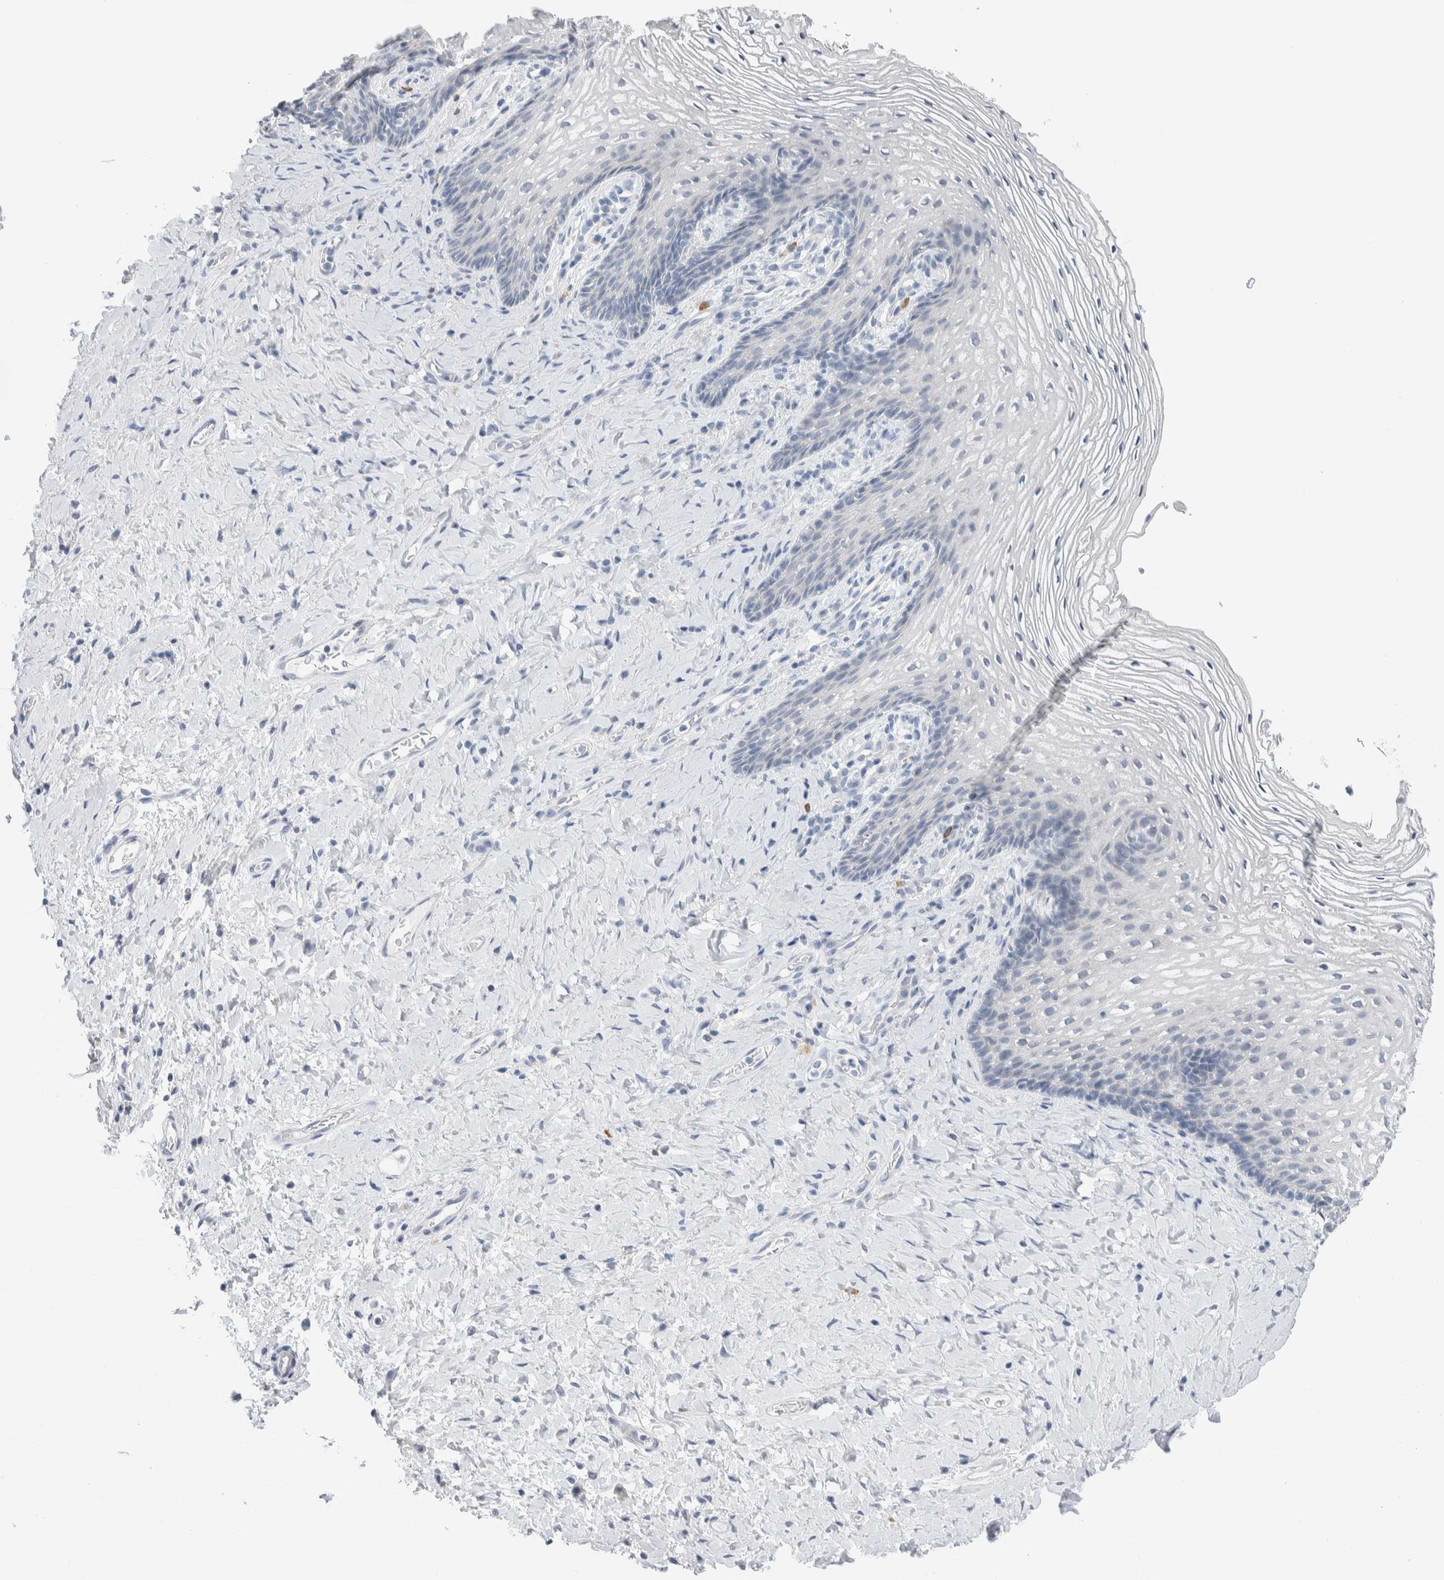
{"staining": {"intensity": "negative", "quantity": "none", "location": "none"}, "tissue": "vagina", "cell_type": "Squamous epithelial cells", "image_type": "normal", "snomed": [{"axis": "morphology", "description": "Normal tissue, NOS"}, {"axis": "topography", "description": "Vagina"}], "caption": "Histopathology image shows no significant protein expression in squamous epithelial cells of normal vagina.", "gene": "SCN2A", "patient": {"sex": "female", "age": 60}}